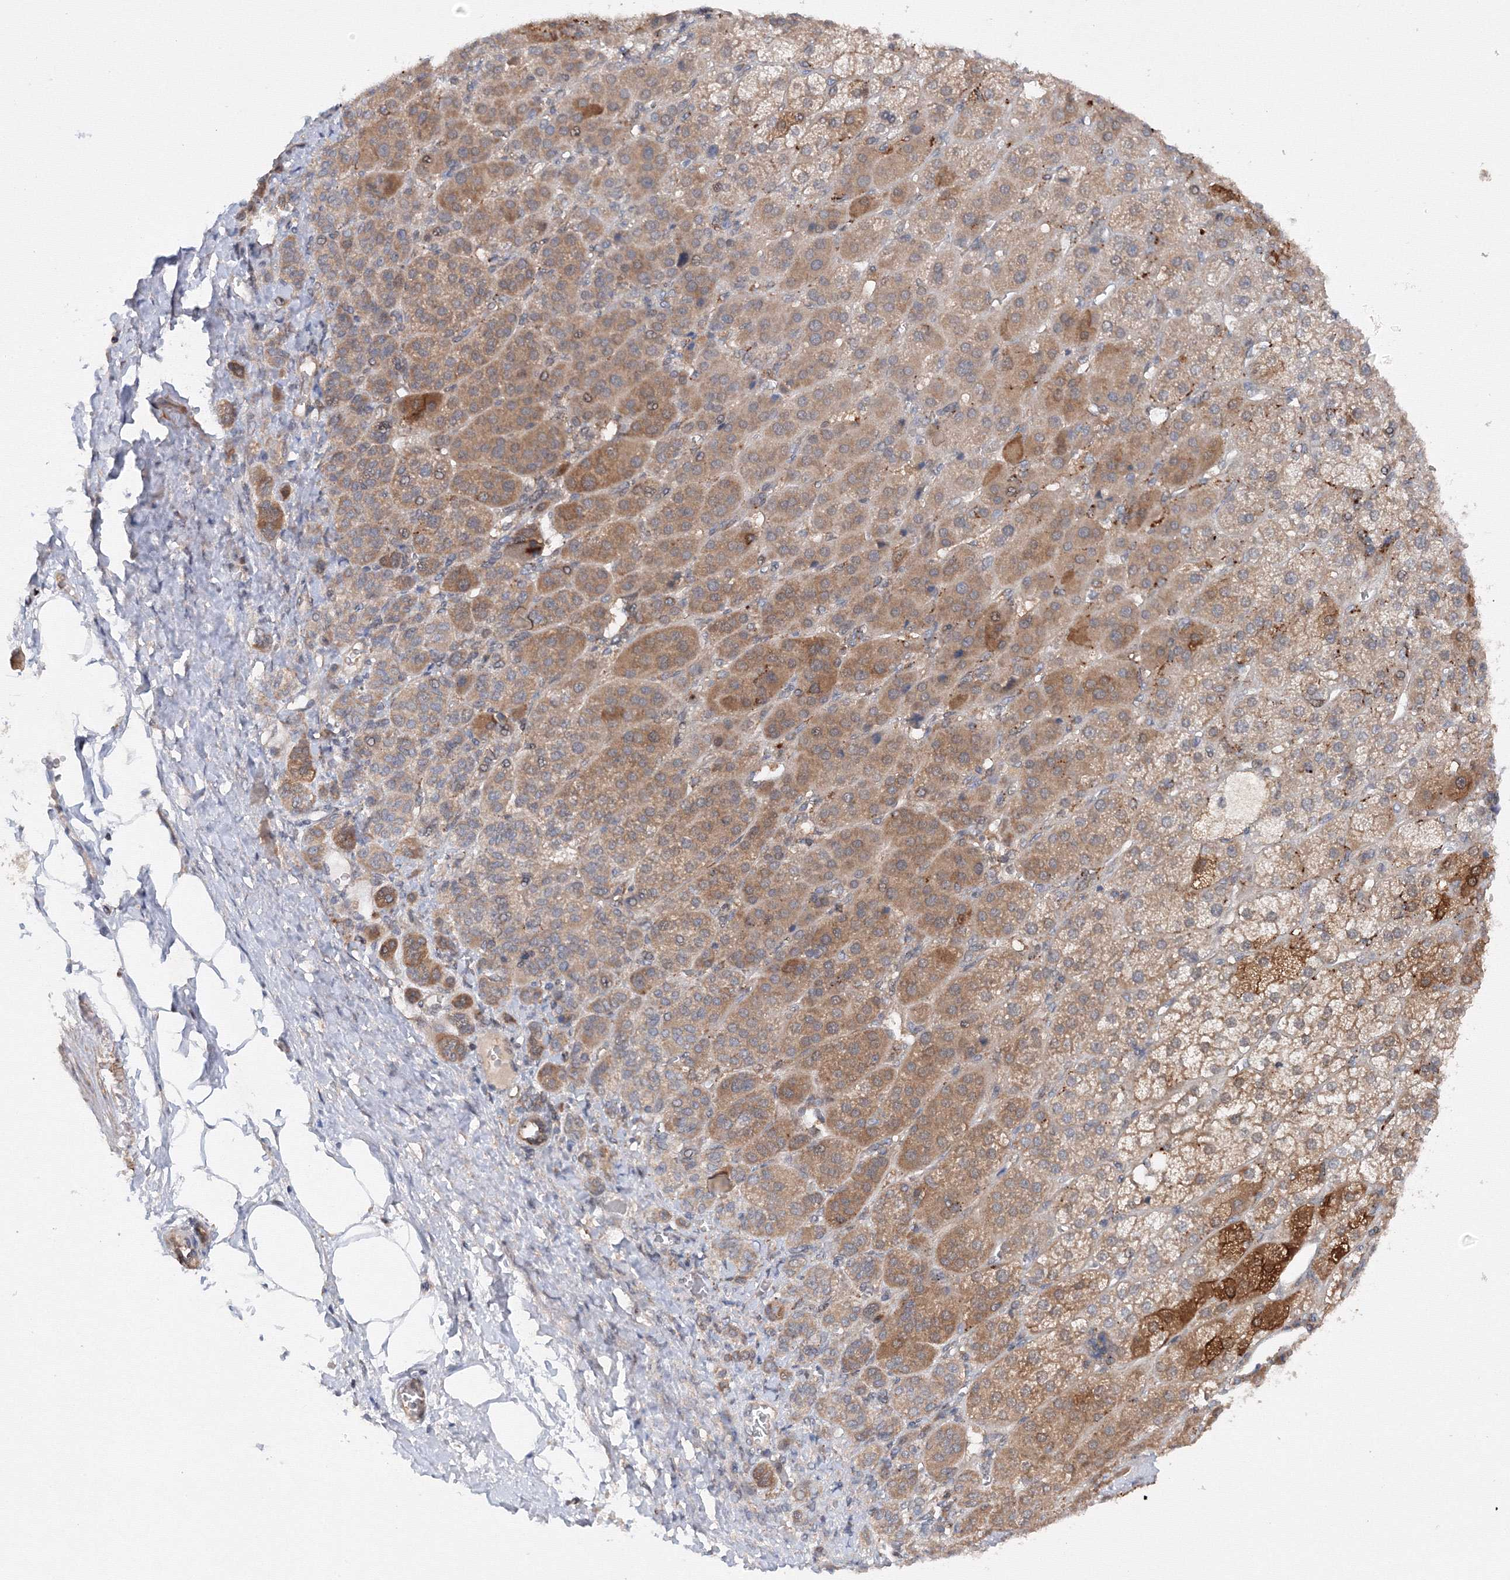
{"staining": {"intensity": "moderate", "quantity": "25%-75%", "location": "cytoplasmic/membranous"}, "tissue": "adrenal gland", "cell_type": "Glandular cells", "image_type": "normal", "snomed": [{"axis": "morphology", "description": "Normal tissue, NOS"}, {"axis": "topography", "description": "Adrenal gland"}], "caption": "Adrenal gland stained with DAB (3,3'-diaminobenzidine) IHC shows medium levels of moderate cytoplasmic/membranous positivity in approximately 25%-75% of glandular cells.", "gene": "DCTD", "patient": {"sex": "female", "age": 57}}